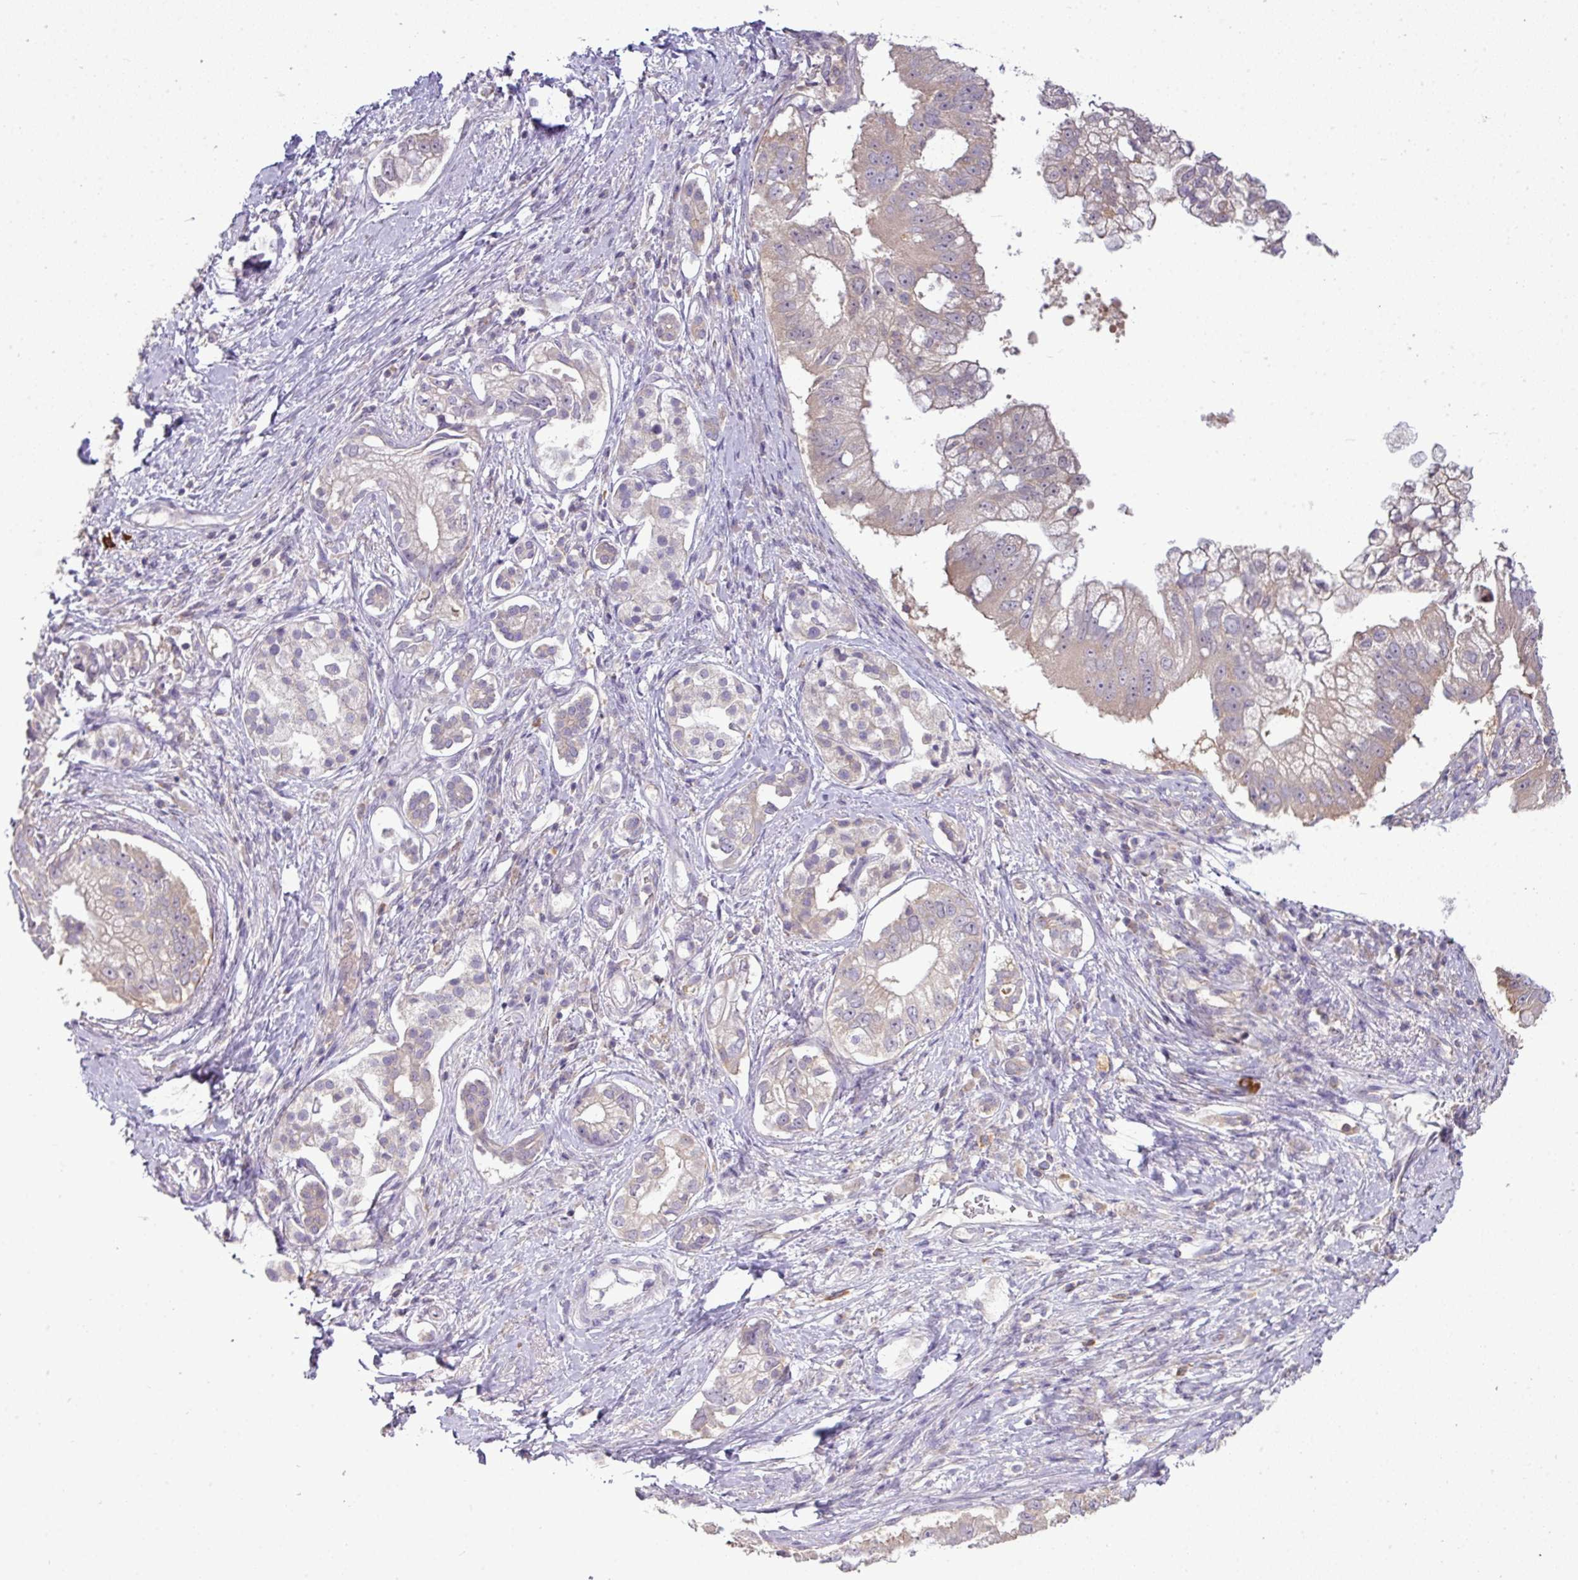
{"staining": {"intensity": "weak", "quantity": "25%-75%", "location": "cytoplasmic/membranous"}, "tissue": "pancreatic cancer", "cell_type": "Tumor cells", "image_type": "cancer", "snomed": [{"axis": "morphology", "description": "Adenocarcinoma, NOS"}, {"axis": "topography", "description": "Pancreas"}], "caption": "Immunohistochemistry image of human adenocarcinoma (pancreatic) stained for a protein (brown), which exhibits low levels of weak cytoplasmic/membranous expression in about 25%-75% of tumor cells.", "gene": "STAT5A", "patient": {"sex": "male", "age": 70}}